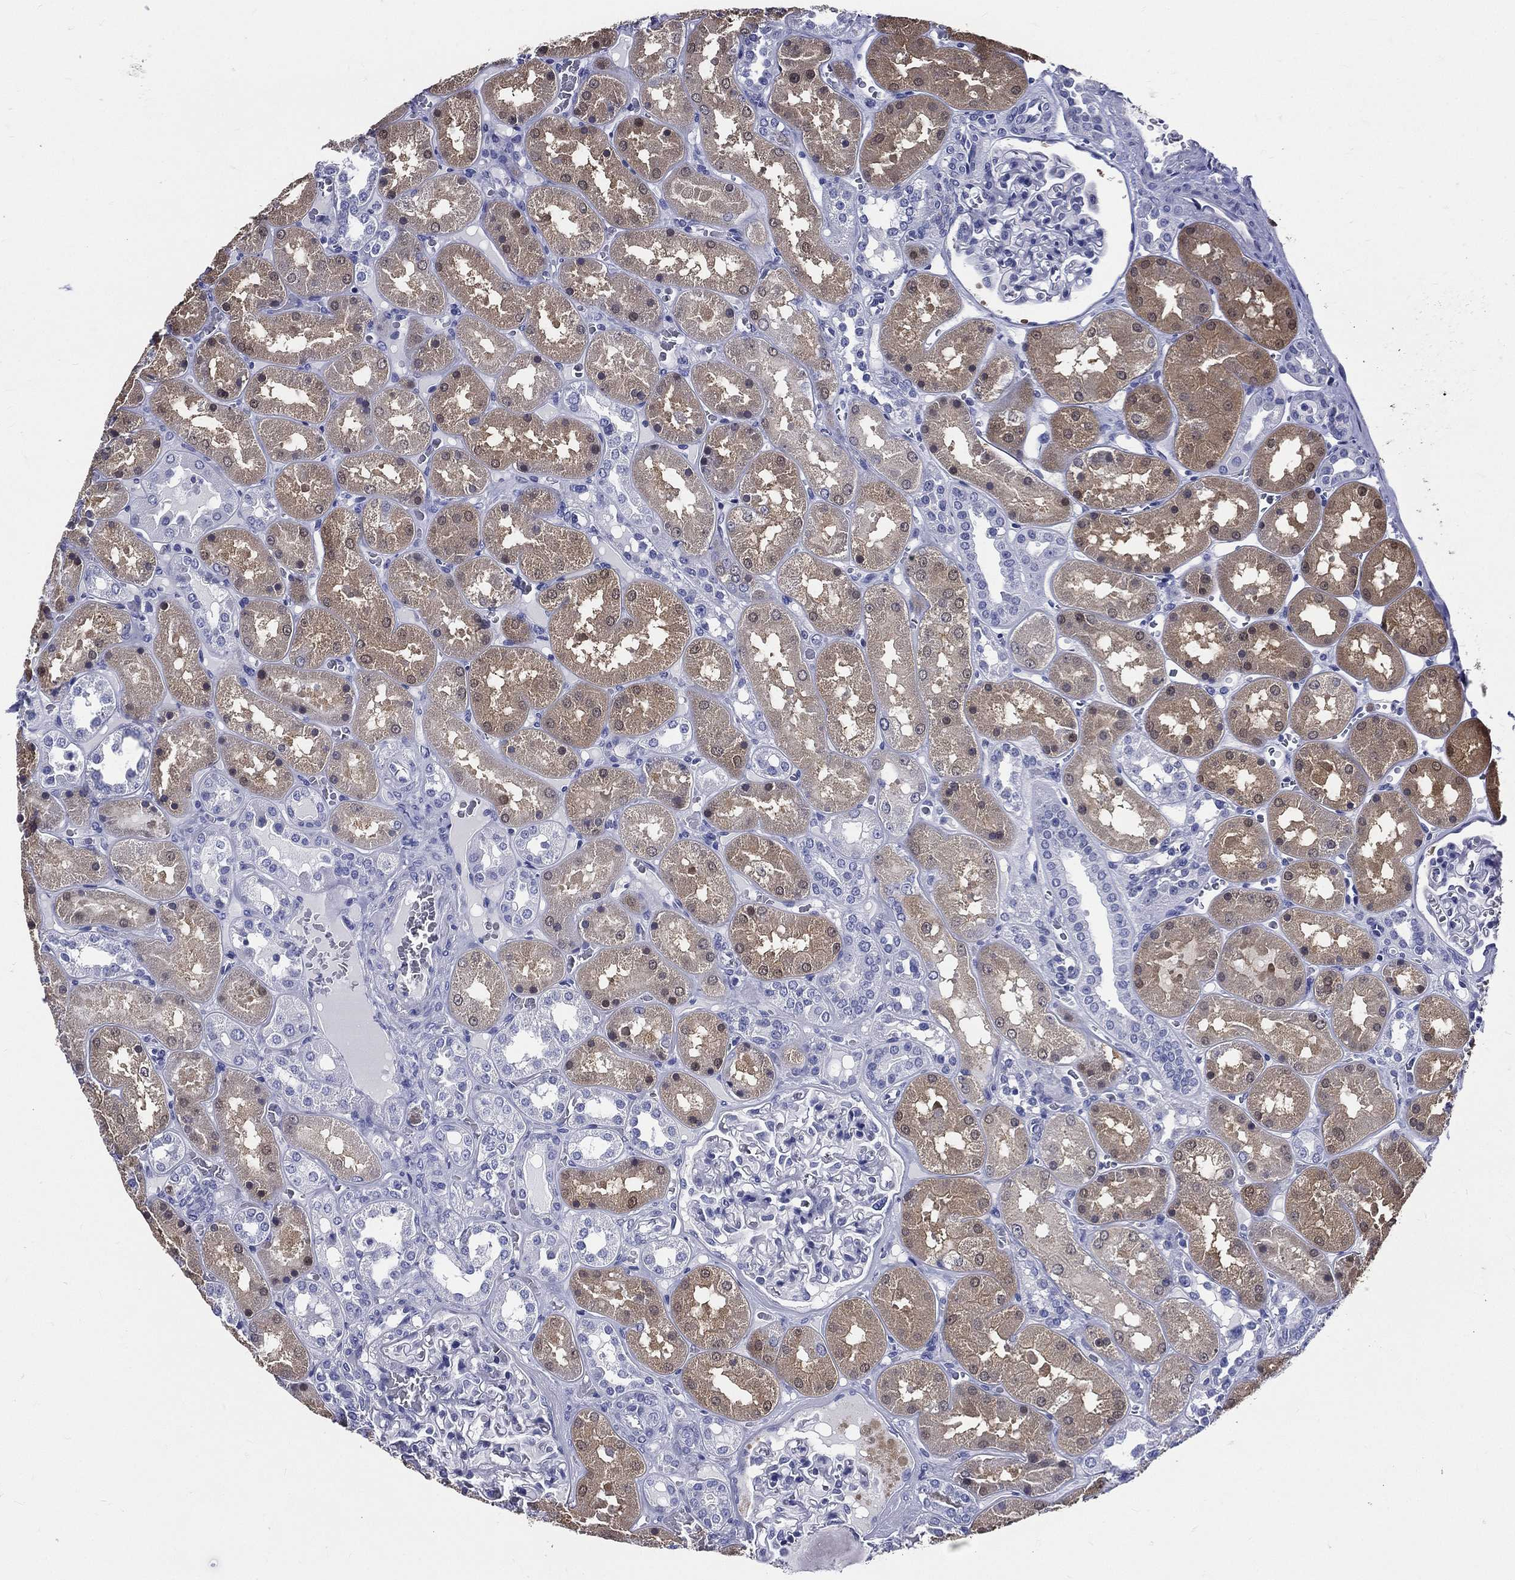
{"staining": {"intensity": "negative", "quantity": "none", "location": "none"}, "tissue": "kidney", "cell_type": "Cells in glomeruli", "image_type": "normal", "snomed": [{"axis": "morphology", "description": "Normal tissue, NOS"}, {"axis": "topography", "description": "Kidney"}], "caption": "High magnification brightfield microscopy of normal kidney stained with DAB (3,3'-diaminobenzidine) (brown) and counterstained with hematoxylin (blue): cells in glomeruli show no significant staining. (Brightfield microscopy of DAB IHC at high magnification).", "gene": "DPYS", "patient": {"sex": "male", "age": 73}}